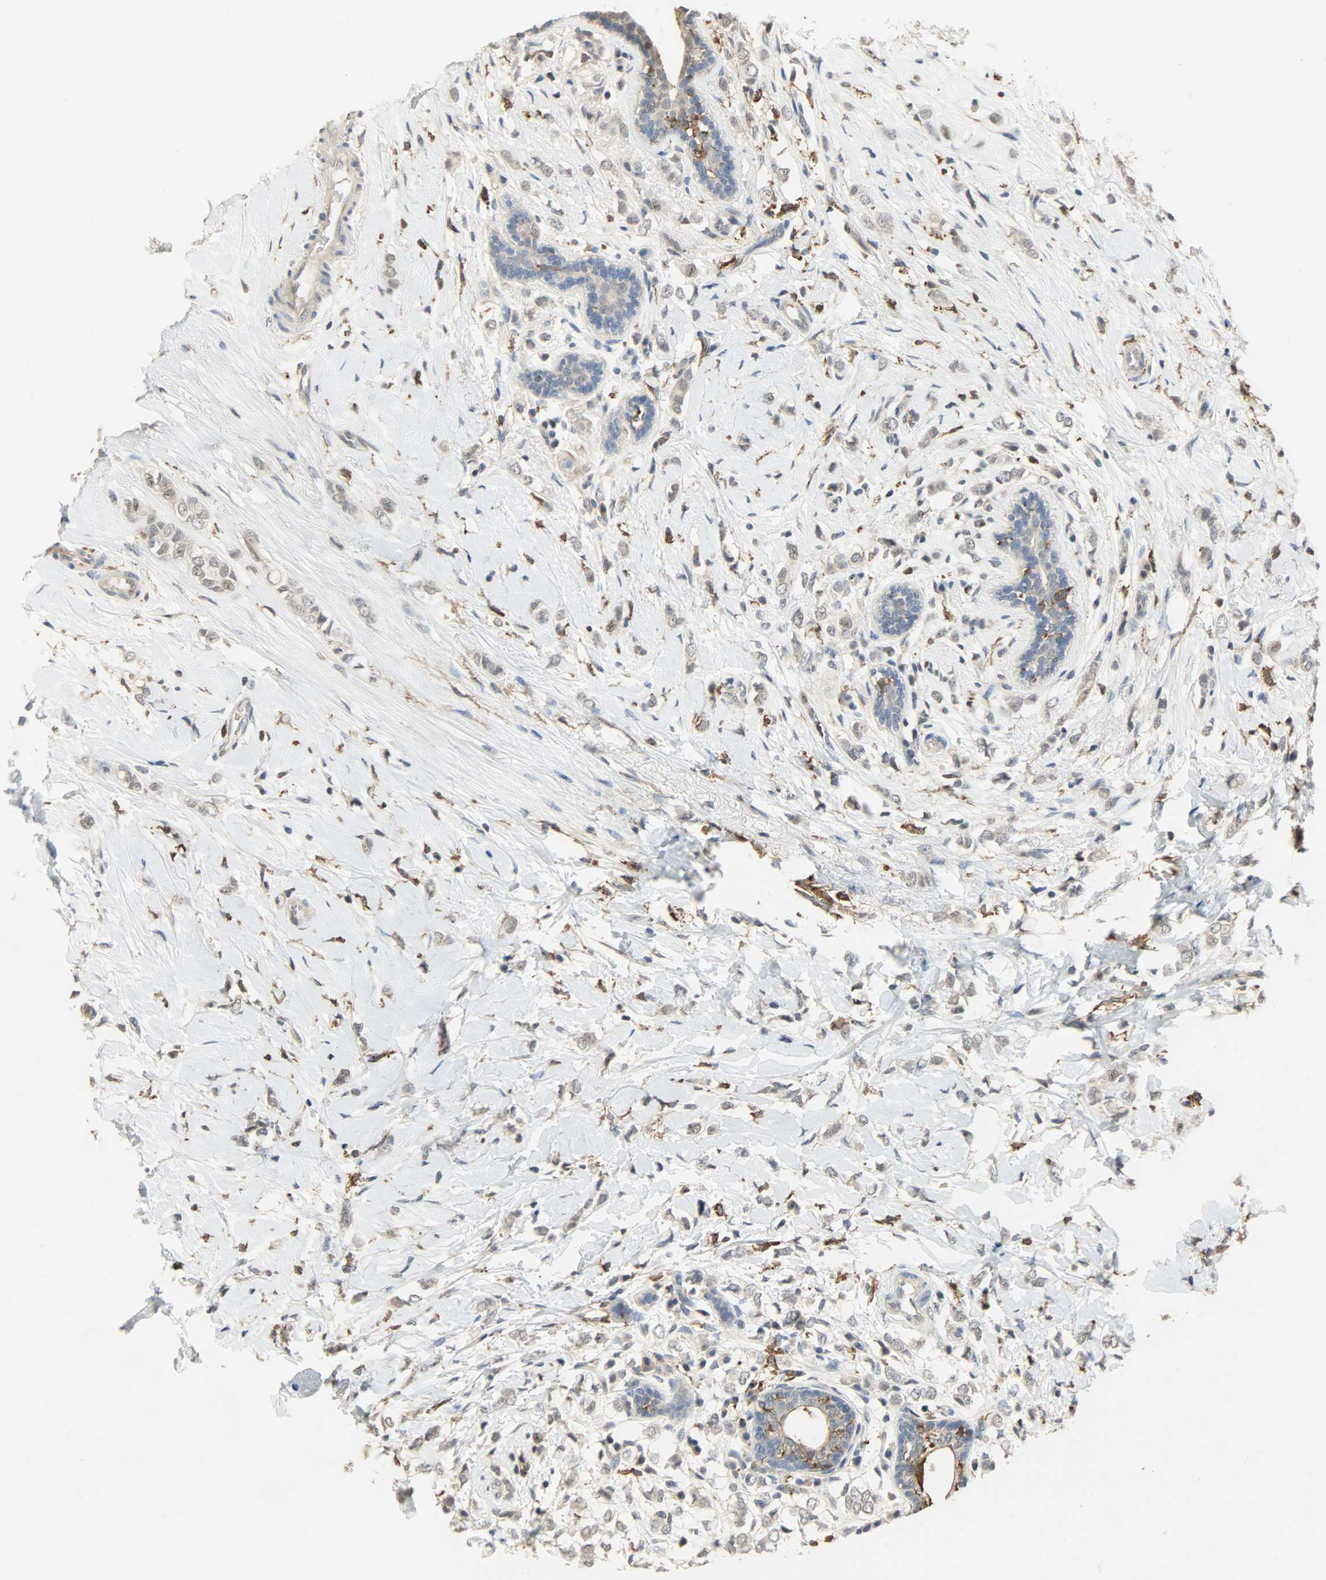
{"staining": {"intensity": "negative", "quantity": "none", "location": "none"}, "tissue": "breast cancer", "cell_type": "Tumor cells", "image_type": "cancer", "snomed": [{"axis": "morphology", "description": "Normal tissue, NOS"}, {"axis": "morphology", "description": "Lobular carcinoma"}, {"axis": "topography", "description": "Breast"}], "caption": "This micrograph is of breast cancer (lobular carcinoma) stained with immunohistochemistry (IHC) to label a protein in brown with the nuclei are counter-stained blue. There is no positivity in tumor cells. (DAB (3,3'-diaminobenzidine) immunohistochemistry visualized using brightfield microscopy, high magnification).", "gene": "SKAP2", "patient": {"sex": "female", "age": 47}}